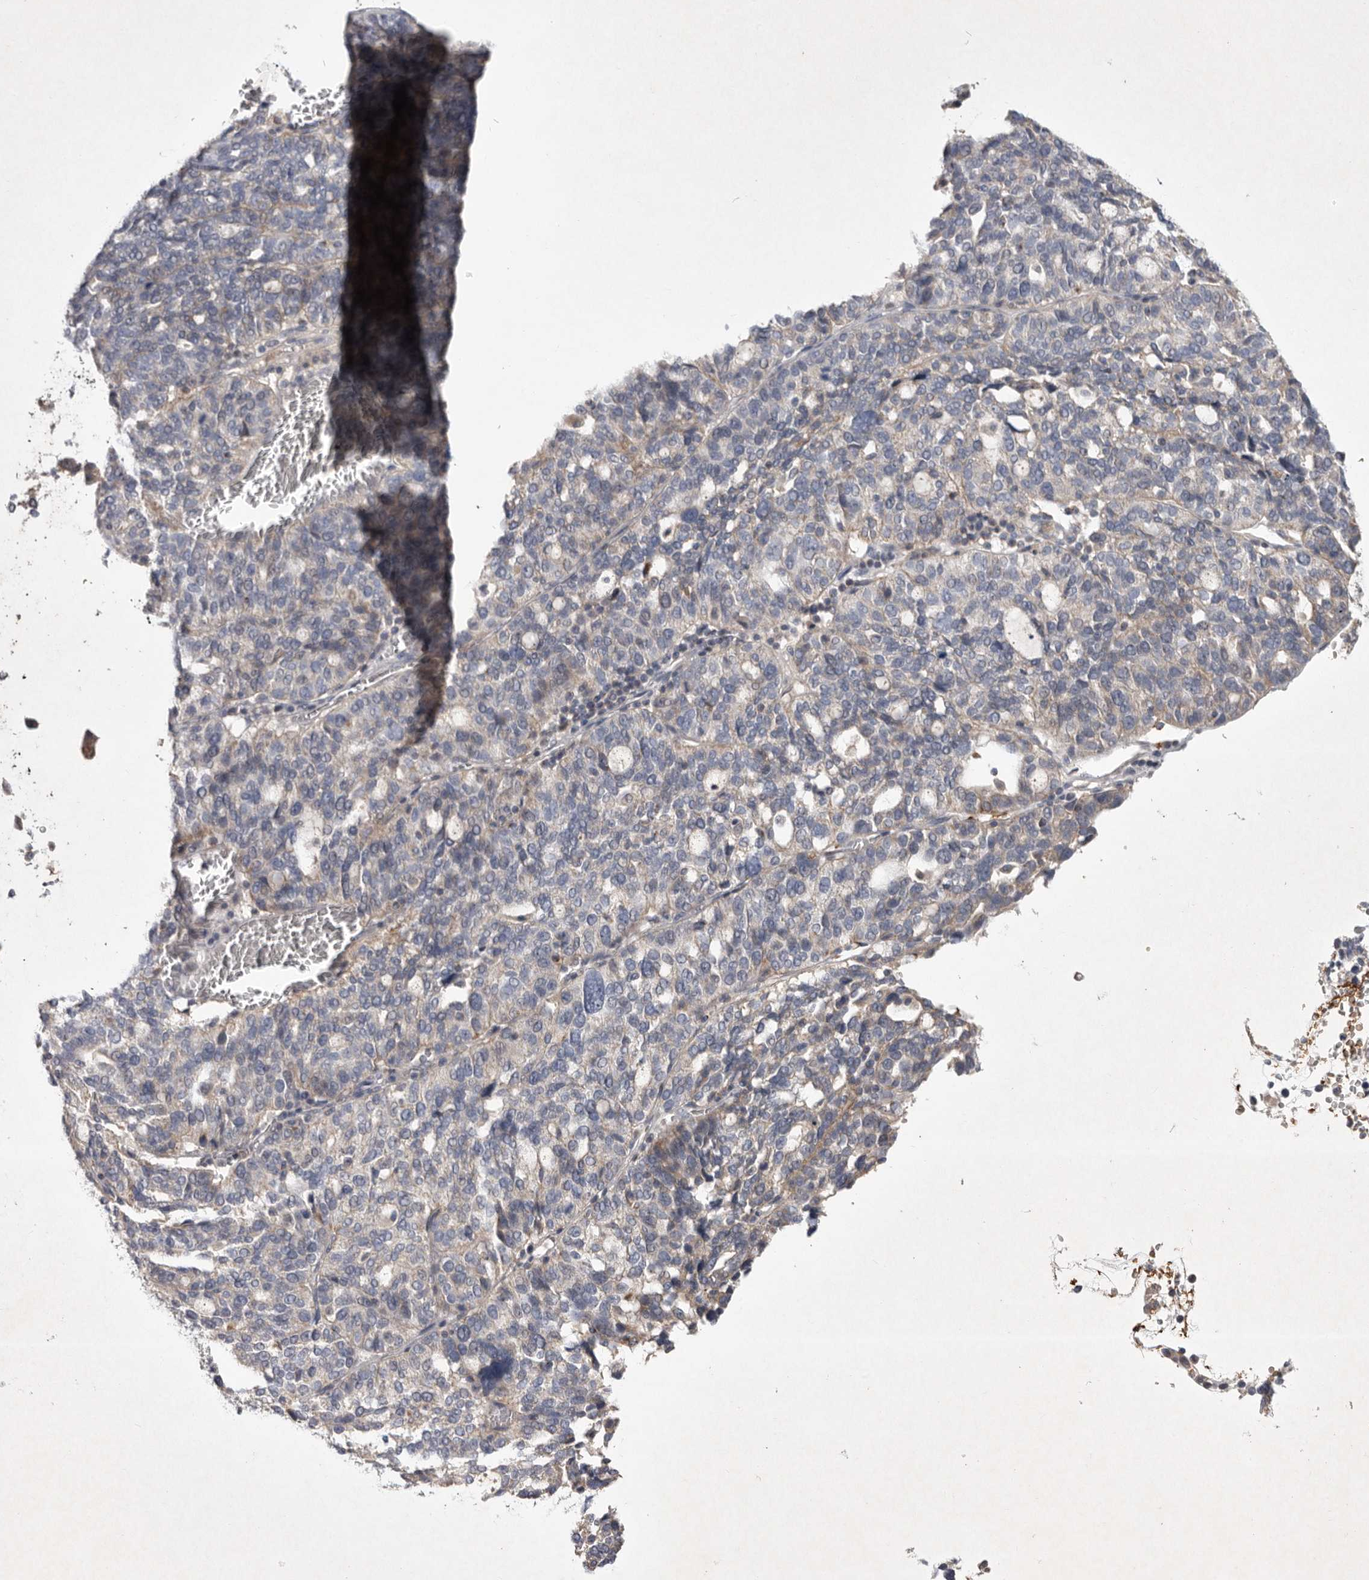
{"staining": {"intensity": "negative", "quantity": "none", "location": "none"}, "tissue": "ovarian cancer", "cell_type": "Tumor cells", "image_type": "cancer", "snomed": [{"axis": "morphology", "description": "Cystadenocarcinoma, serous, NOS"}, {"axis": "topography", "description": "Ovary"}], "caption": "DAB immunohistochemical staining of human serous cystadenocarcinoma (ovarian) exhibits no significant staining in tumor cells. Nuclei are stained in blue.", "gene": "TNFSF14", "patient": {"sex": "female", "age": 59}}